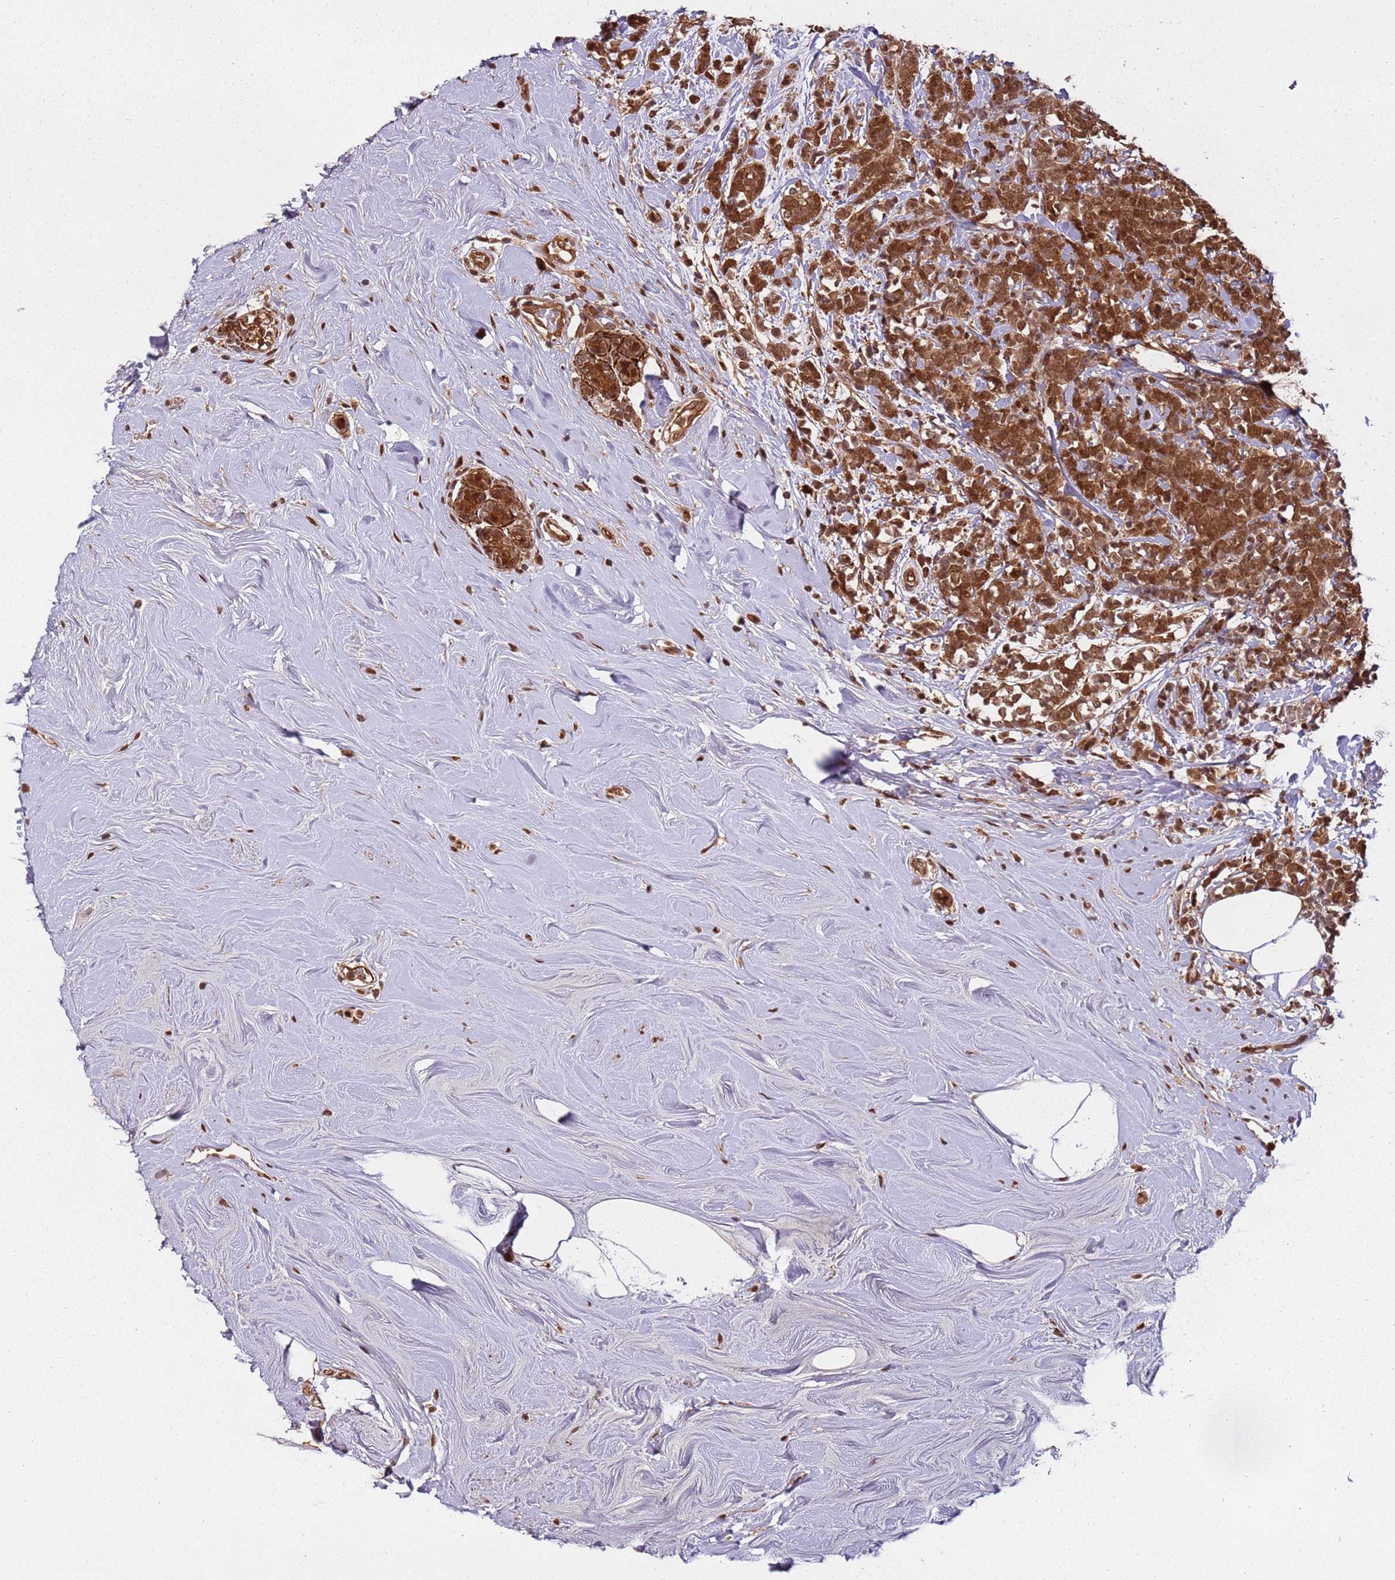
{"staining": {"intensity": "strong", "quantity": ">75%", "location": "cytoplasmic/membranous,nuclear"}, "tissue": "breast cancer", "cell_type": "Tumor cells", "image_type": "cancer", "snomed": [{"axis": "morphology", "description": "Lobular carcinoma"}, {"axis": "topography", "description": "Breast"}], "caption": "Lobular carcinoma (breast) stained with a brown dye exhibits strong cytoplasmic/membranous and nuclear positive expression in approximately >75% of tumor cells.", "gene": "PGLS", "patient": {"sex": "female", "age": 58}}